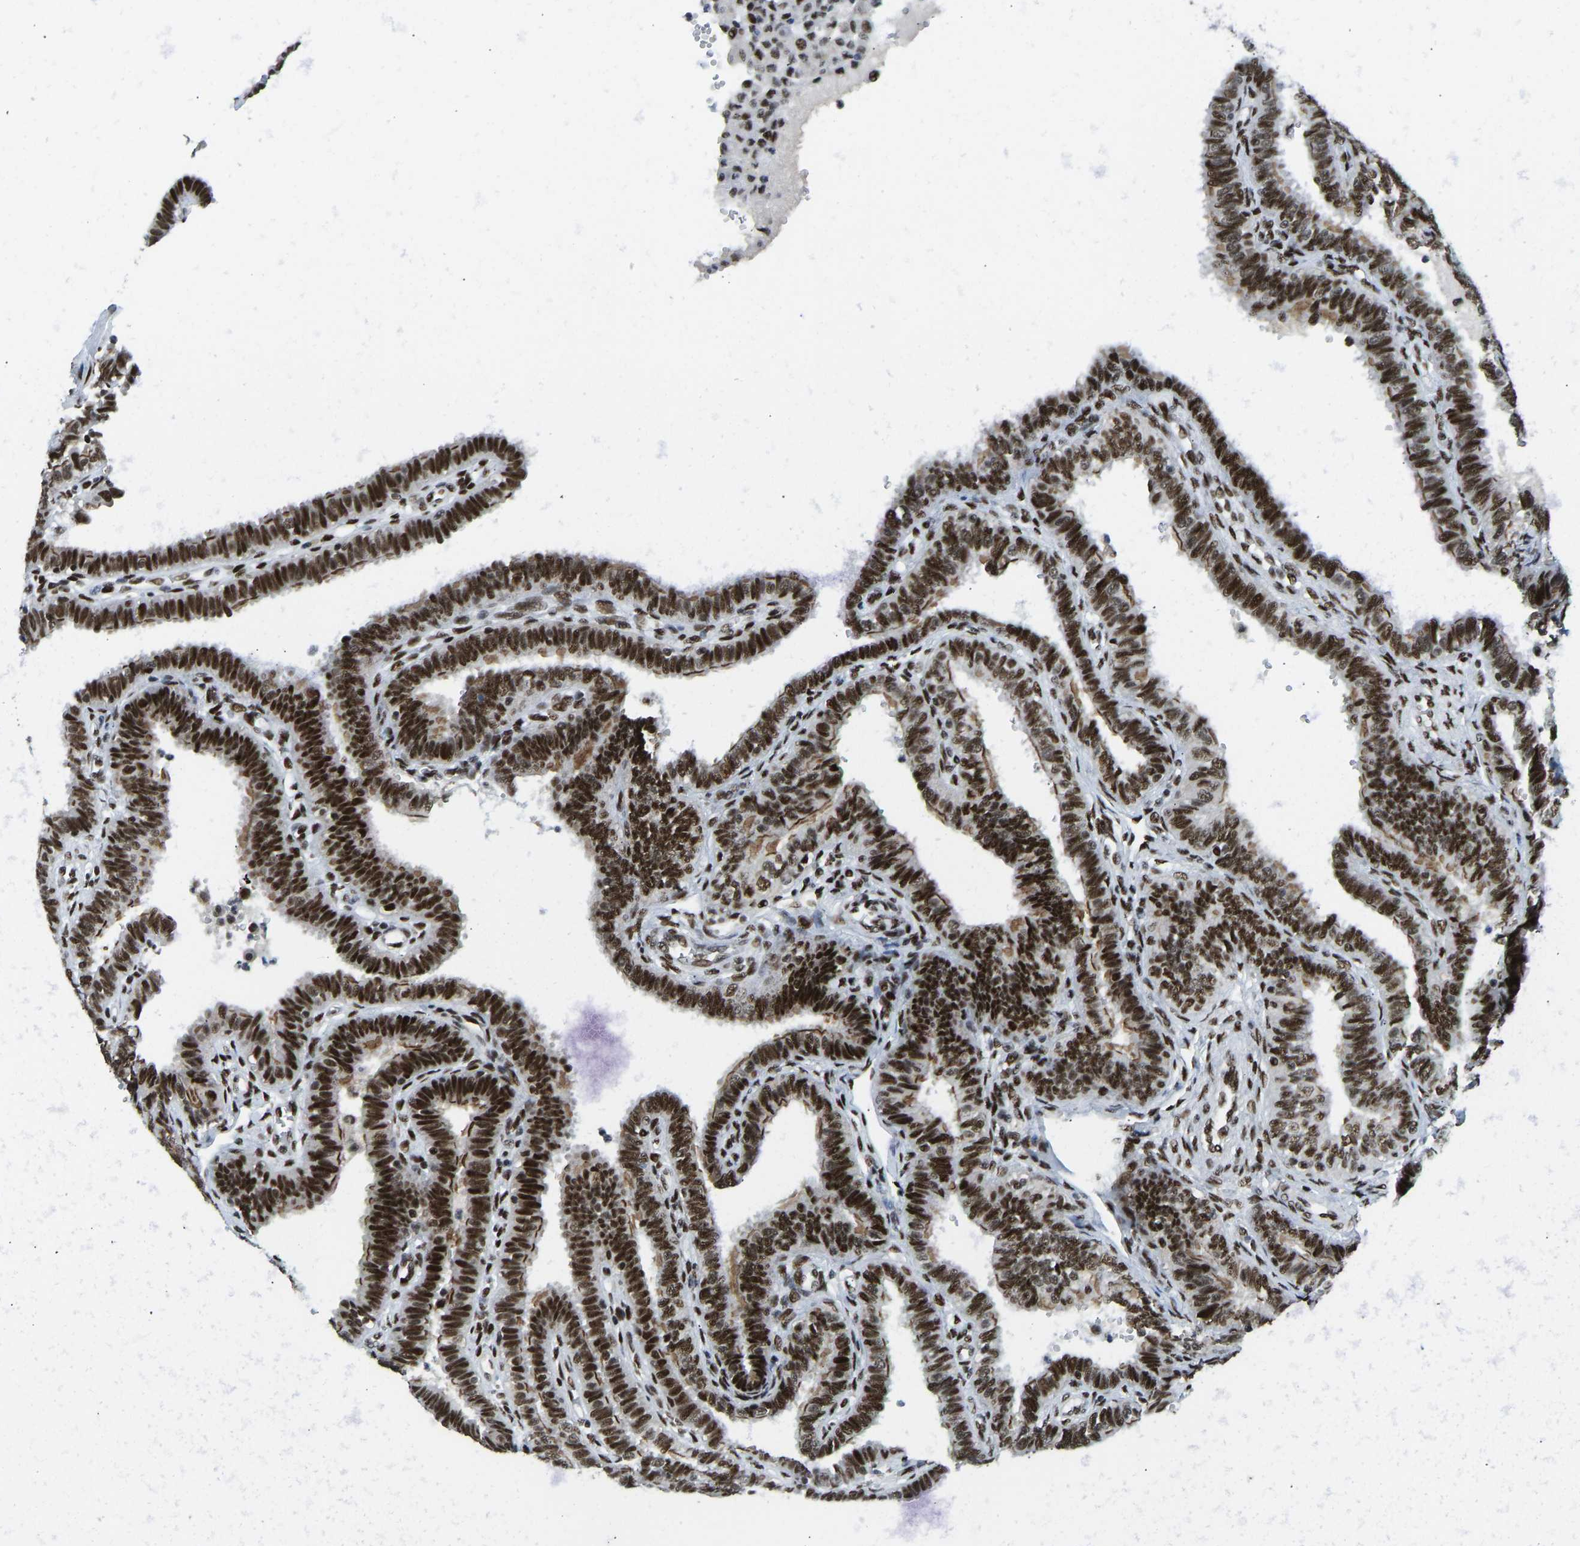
{"staining": {"intensity": "strong", "quantity": ">75%", "location": "nuclear"}, "tissue": "fallopian tube", "cell_type": "Glandular cells", "image_type": "normal", "snomed": [{"axis": "morphology", "description": "Normal tissue, NOS"}, {"axis": "topography", "description": "Fallopian tube"}, {"axis": "topography", "description": "Placenta"}], "caption": "Immunohistochemistry (IHC) staining of unremarkable fallopian tube, which shows high levels of strong nuclear expression in approximately >75% of glandular cells indicating strong nuclear protein expression. The staining was performed using DAB (3,3'-diaminobenzidine) (brown) for protein detection and nuclei were counterstained in hematoxylin (blue).", "gene": "FOXK1", "patient": {"sex": "female", "age": 34}}